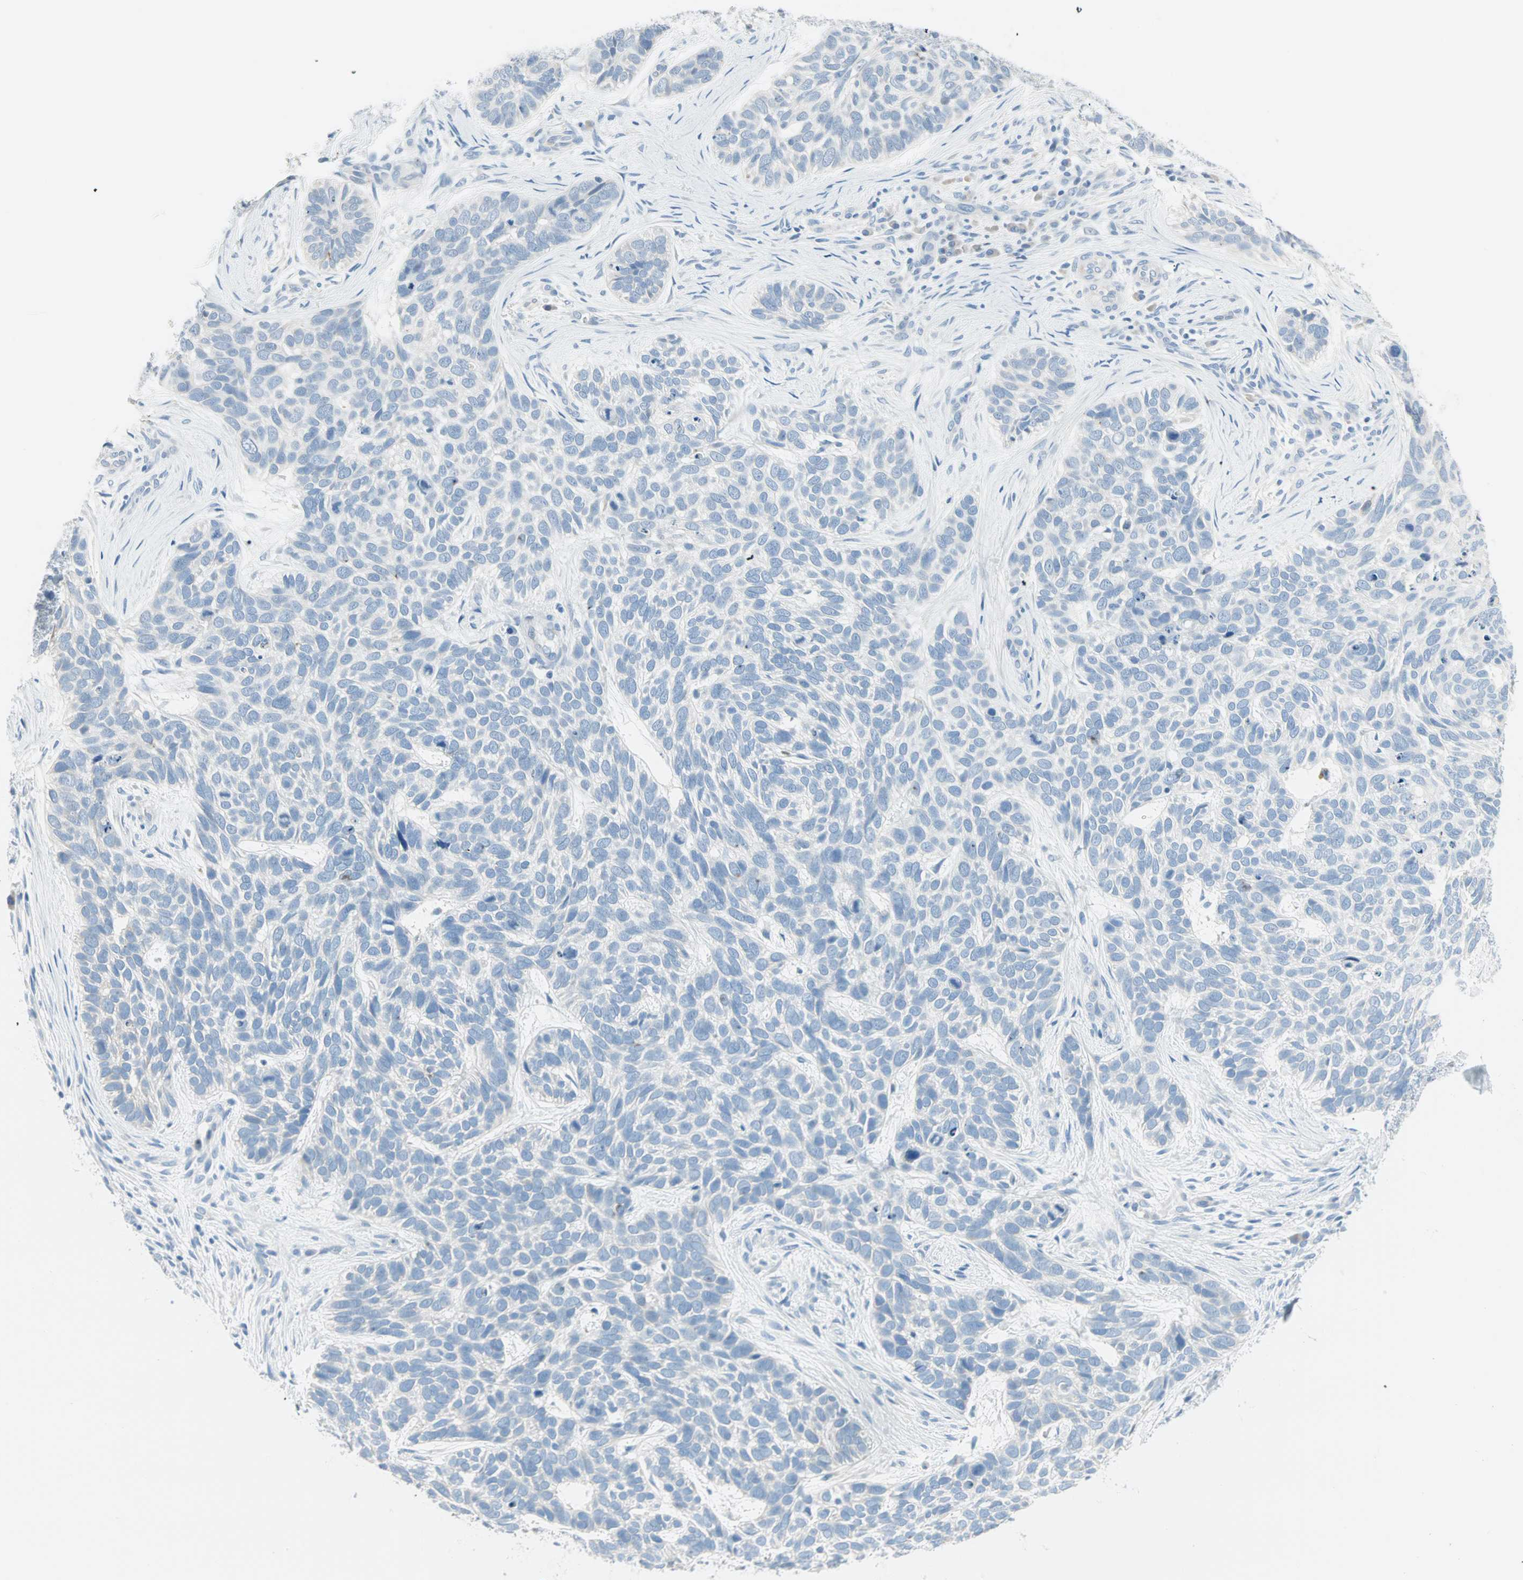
{"staining": {"intensity": "negative", "quantity": "none", "location": "none"}, "tissue": "skin cancer", "cell_type": "Tumor cells", "image_type": "cancer", "snomed": [{"axis": "morphology", "description": "Basal cell carcinoma"}, {"axis": "topography", "description": "Skin"}], "caption": "An IHC micrograph of skin cancer (basal cell carcinoma) is shown. There is no staining in tumor cells of skin cancer (basal cell carcinoma). The staining was performed using DAB to visualize the protein expression in brown, while the nuclei were stained in blue with hematoxylin (Magnification: 20x).", "gene": "SULT1C2", "patient": {"sex": "male", "age": 87}}